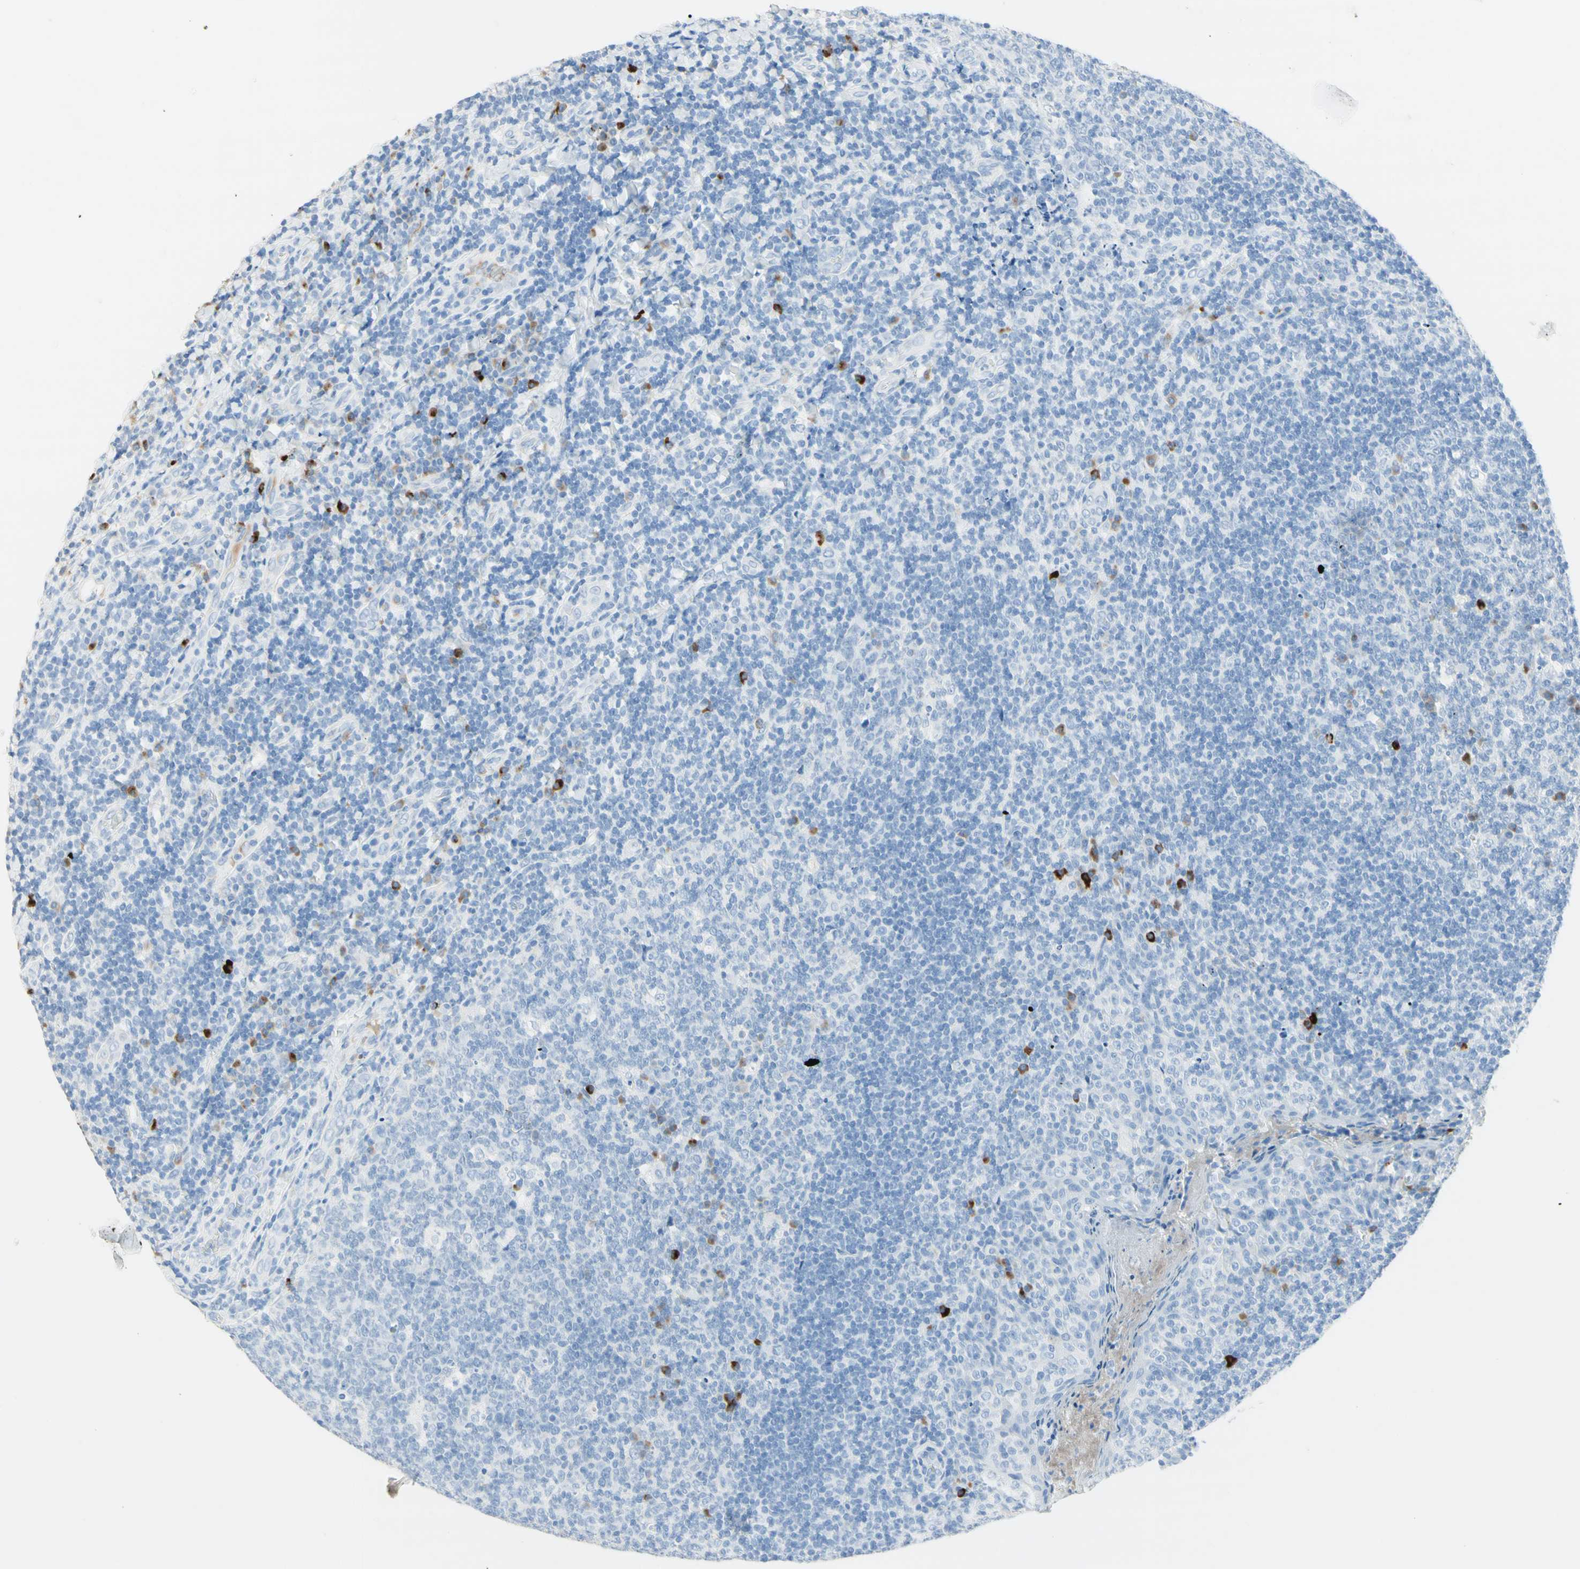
{"staining": {"intensity": "negative", "quantity": "none", "location": "none"}, "tissue": "tonsil", "cell_type": "Germinal center cells", "image_type": "normal", "snomed": [{"axis": "morphology", "description": "Normal tissue, NOS"}, {"axis": "topography", "description": "Tonsil"}], "caption": "Immunohistochemistry (IHC) of unremarkable human tonsil reveals no expression in germinal center cells.", "gene": "IL6ST", "patient": {"sex": "male", "age": 17}}